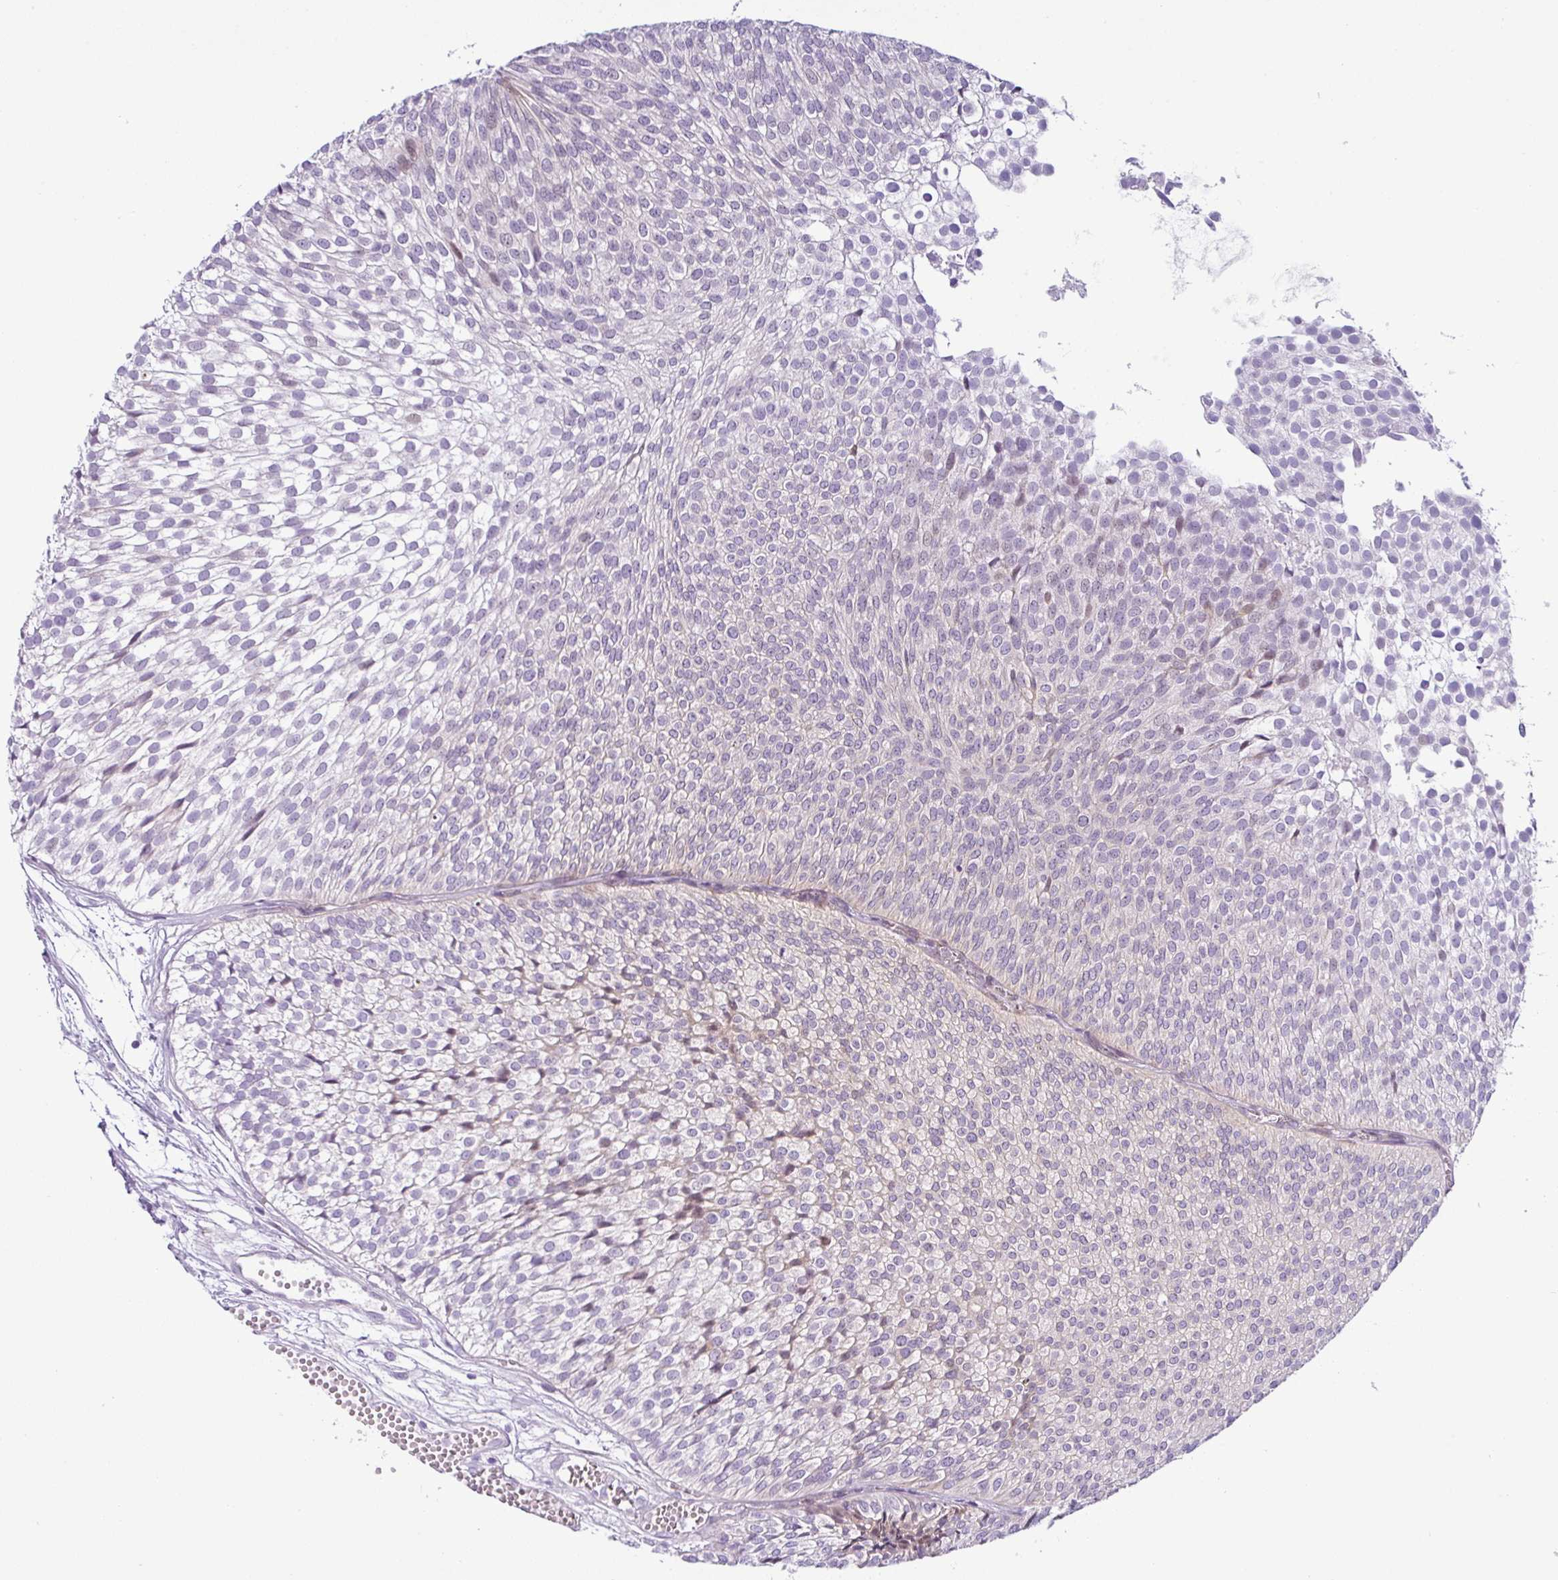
{"staining": {"intensity": "negative", "quantity": "none", "location": "none"}, "tissue": "urothelial cancer", "cell_type": "Tumor cells", "image_type": "cancer", "snomed": [{"axis": "morphology", "description": "Urothelial carcinoma, Low grade"}, {"axis": "topography", "description": "Urinary bladder"}], "caption": "Immunohistochemistry (IHC) of urothelial carcinoma (low-grade) exhibits no positivity in tumor cells.", "gene": "NDUFB2", "patient": {"sex": "male", "age": 91}}